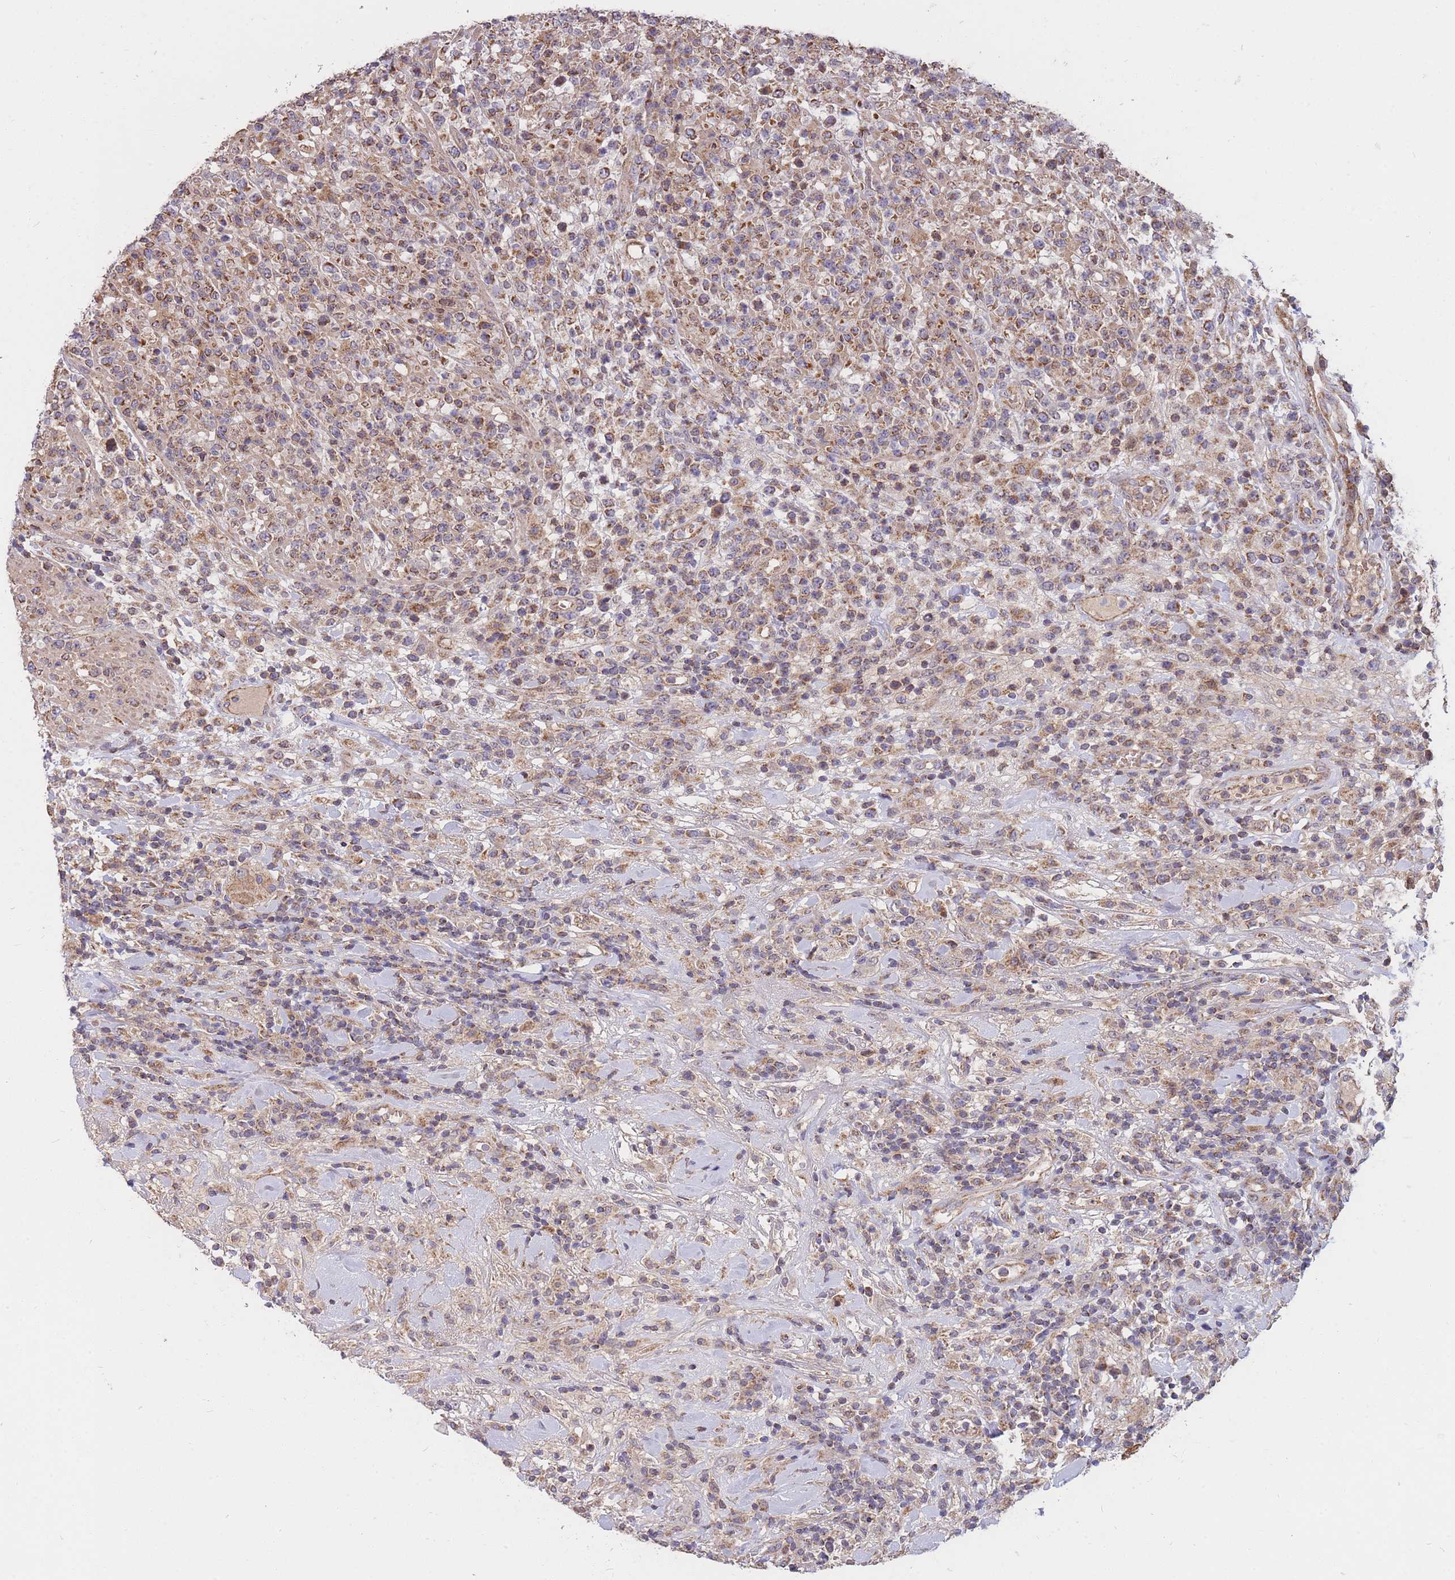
{"staining": {"intensity": "moderate", "quantity": ">75%", "location": "cytoplasmic/membranous"}, "tissue": "lymphoma", "cell_type": "Tumor cells", "image_type": "cancer", "snomed": [{"axis": "morphology", "description": "Malignant lymphoma, non-Hodgkin's type, High grade"}, {"axis": "topography", "description": "Colon"}], "caption": "Protein analysis of lymphoma tissue shows moderate cytoplasmic/membranous positivity in approximately >75% of tumor cells. The protein is shown in brown color, while the nuclei are stained blue.", "gene": "PTPMT1", "patient": {"sex": "female", "age": 53}}